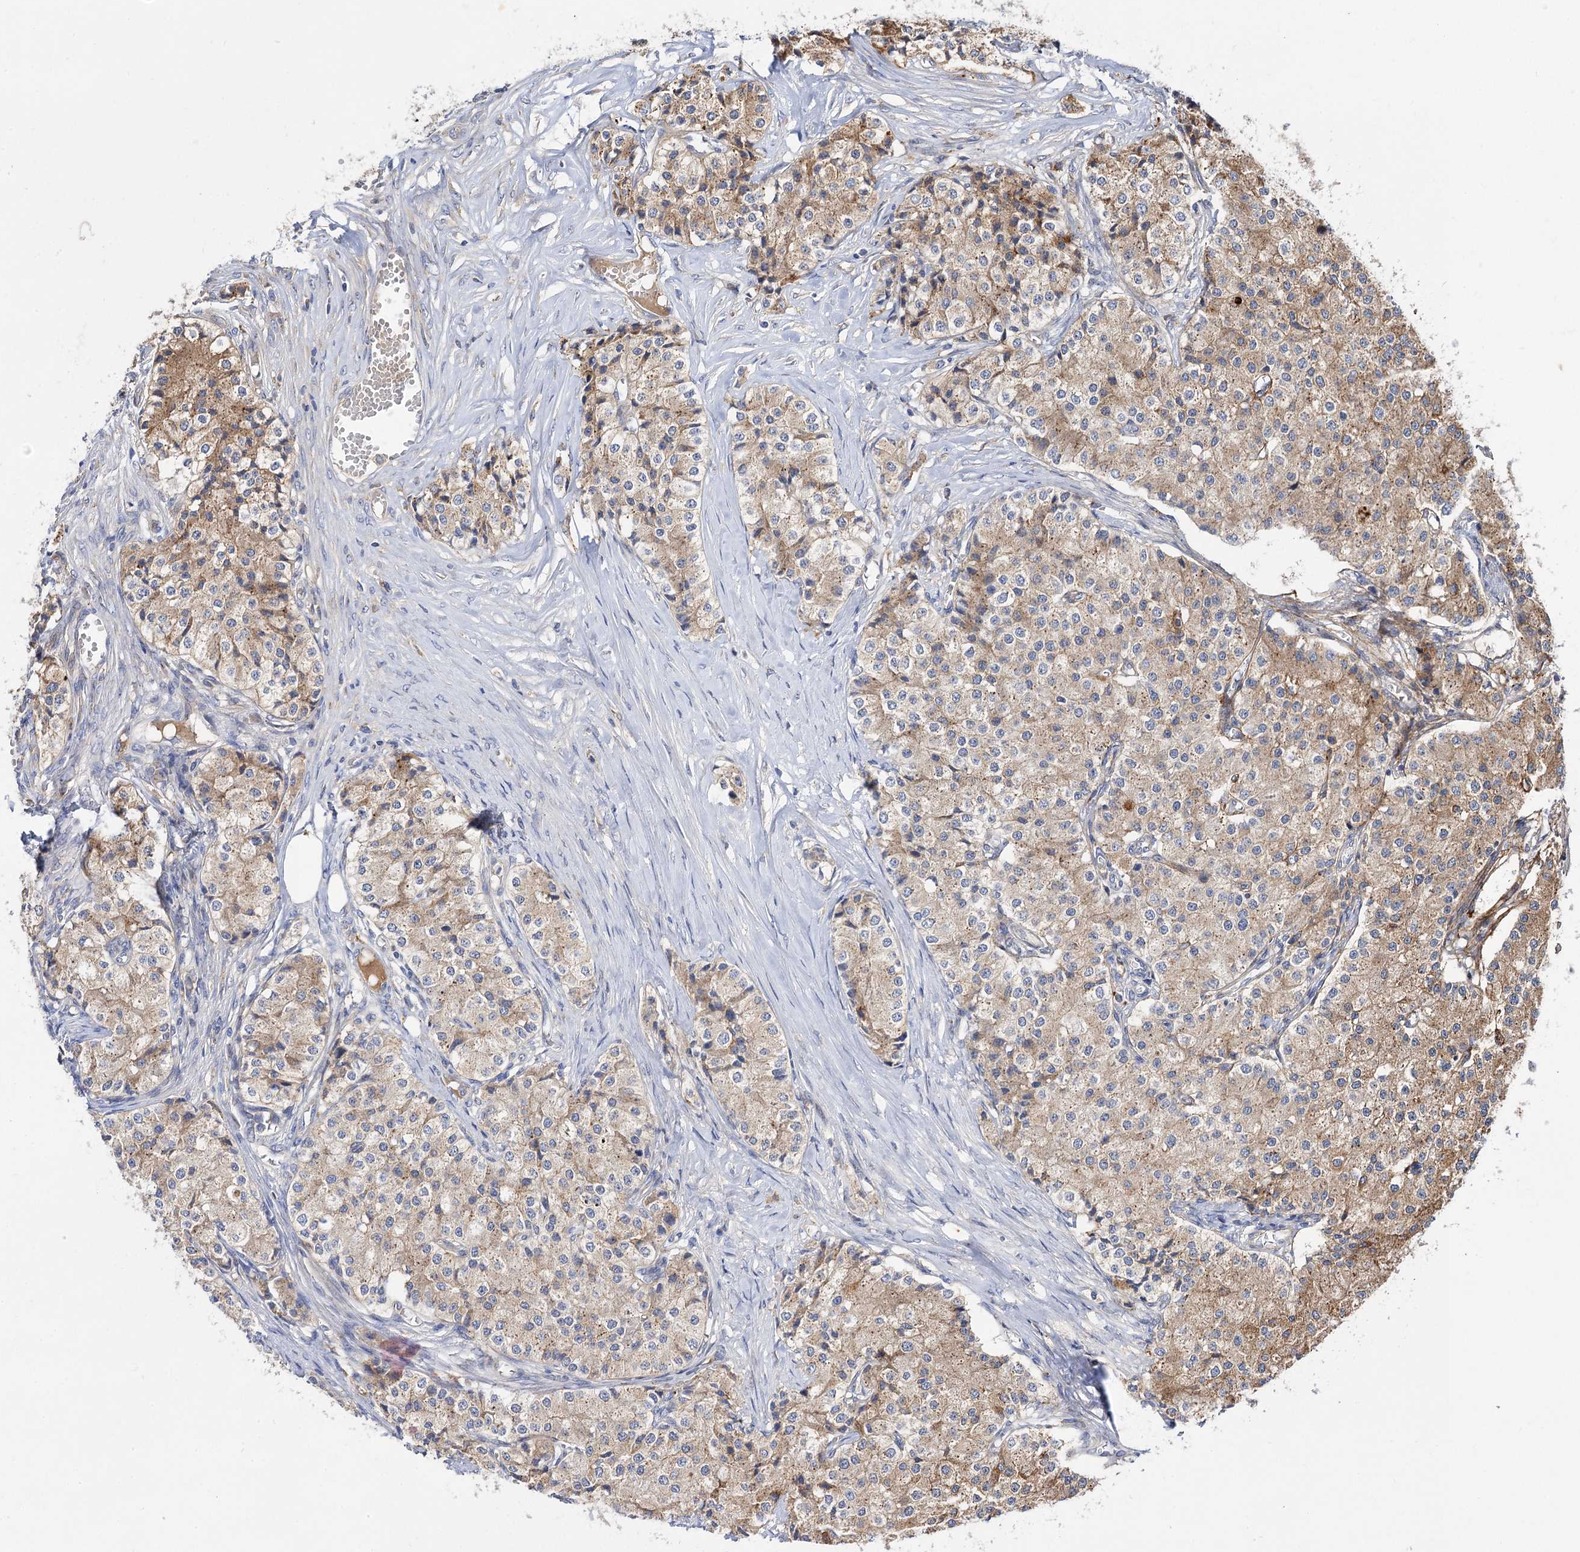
{"staining": {"intensity": "weak", "quantity": "25%-75%", "location": "cytoplasmic/membranous"}, "tissue": "carcinoid", "cell_type": "Tumor cells", "image_type": "cancer", "snomed": [{"axis": "morphology", "description": "Carcinoid, malignant, NOS"}, {"axis": "topography", "description": "Colon"}], "caption": "A high-resolution image shows immunohistochemistry (IHC) staining of malignant carcinoid, which demonstrates weak cytoplasmic/membranous positivity in about 25%-75% of tumor cells. (IHC, brightfield microscopy, high magnification).", "gene": "PATL1", "patient": {"sex": "female", "age": 52}}